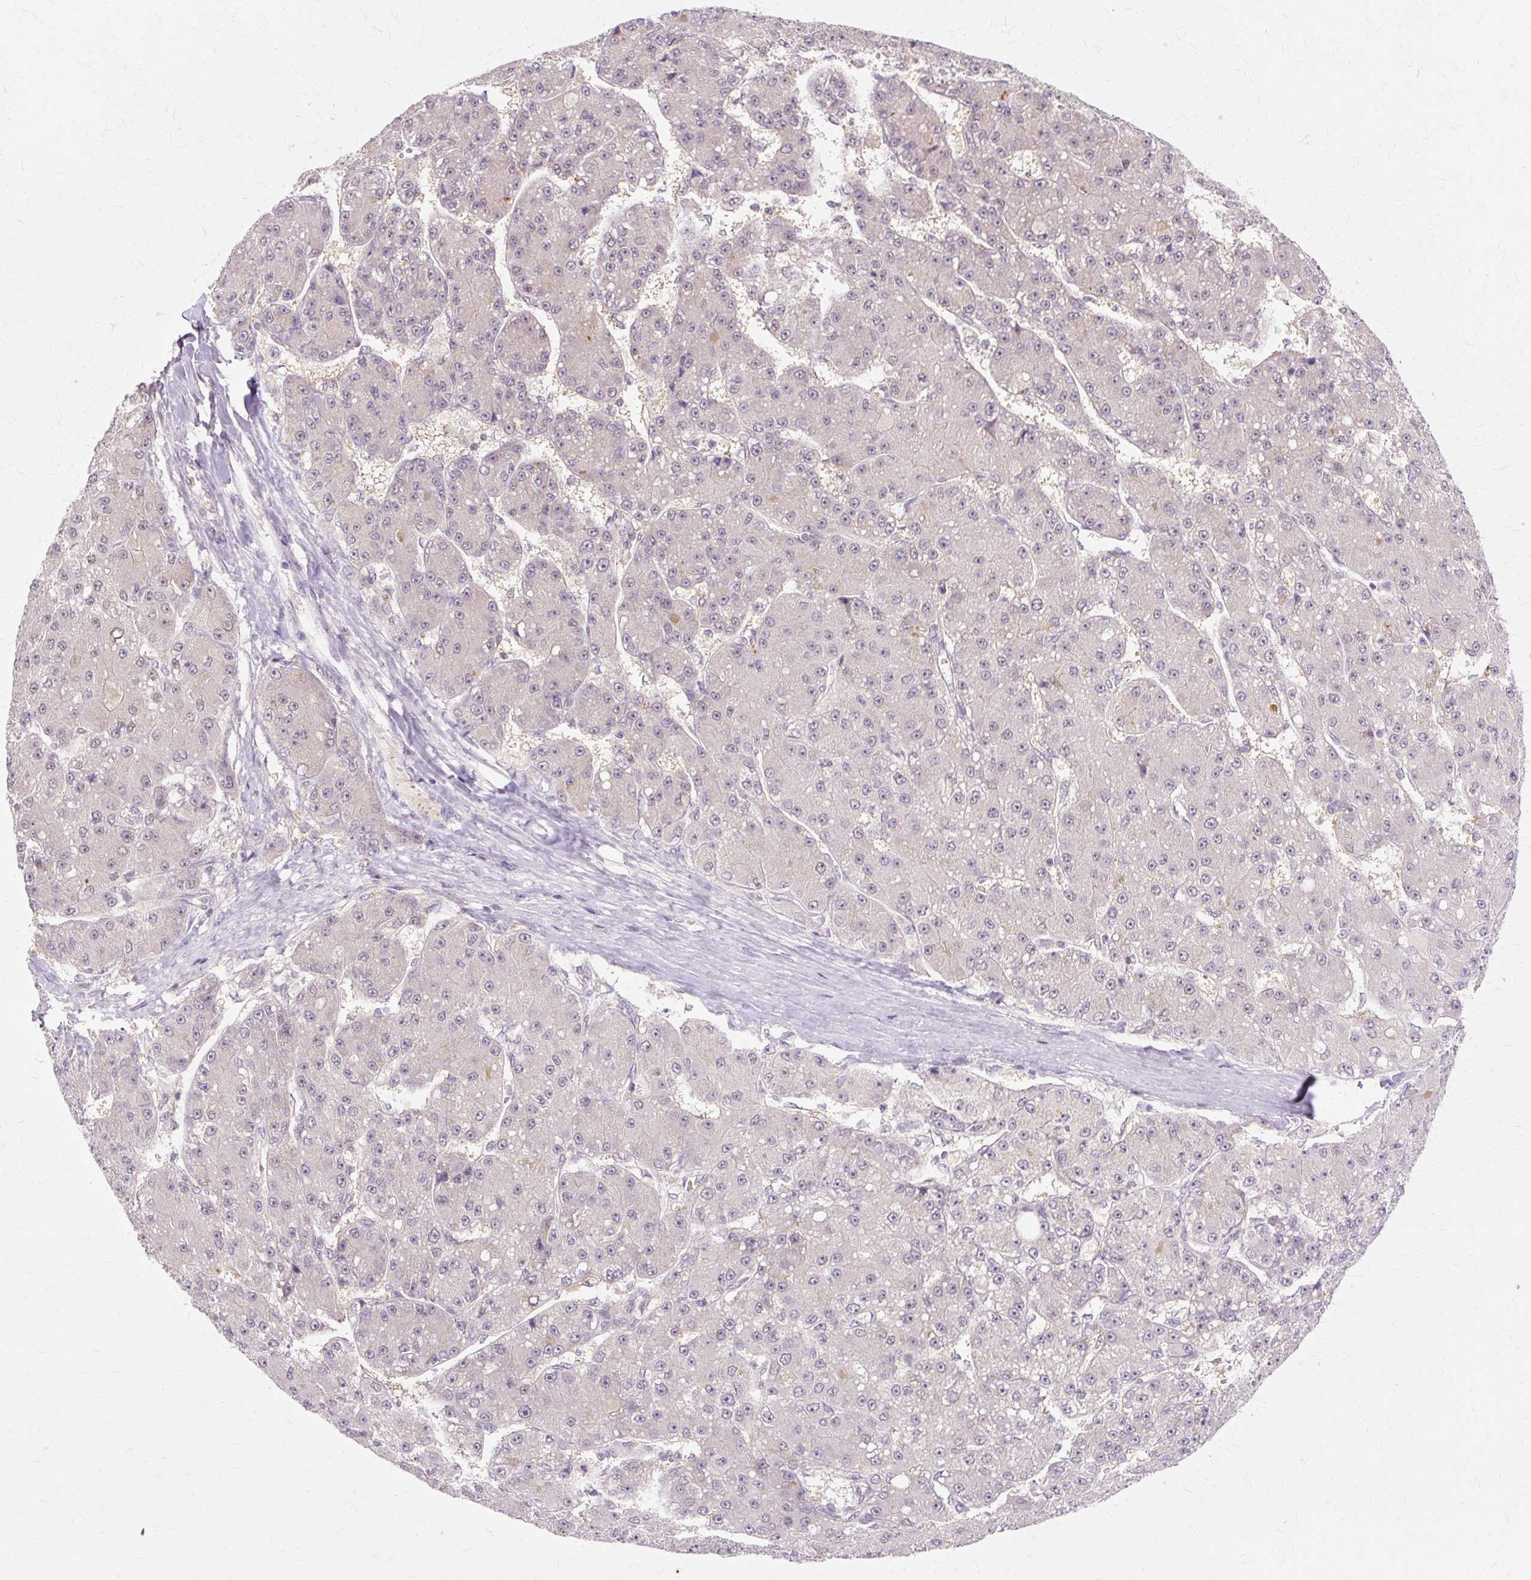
{"staining": {"intensity": "negative", "quantity": "none", "location": "none"}, "tissue": "liver cancer", "cell_type": "Tumor cells", "image_type": "cancer", "snomed": [{"axis": "morphology", "description": "Carcinoma, Hepatocellular, NOS"}, {"axis": "topography", "description": "Liver"}], "caption": "A high-resolution image shows IHC staining of hepatocellular carcinoma (liver), which shows no significant positivity in tumor cells.", "gene": "ZNF35", "patient": {"sex": "male", "age": 67}}